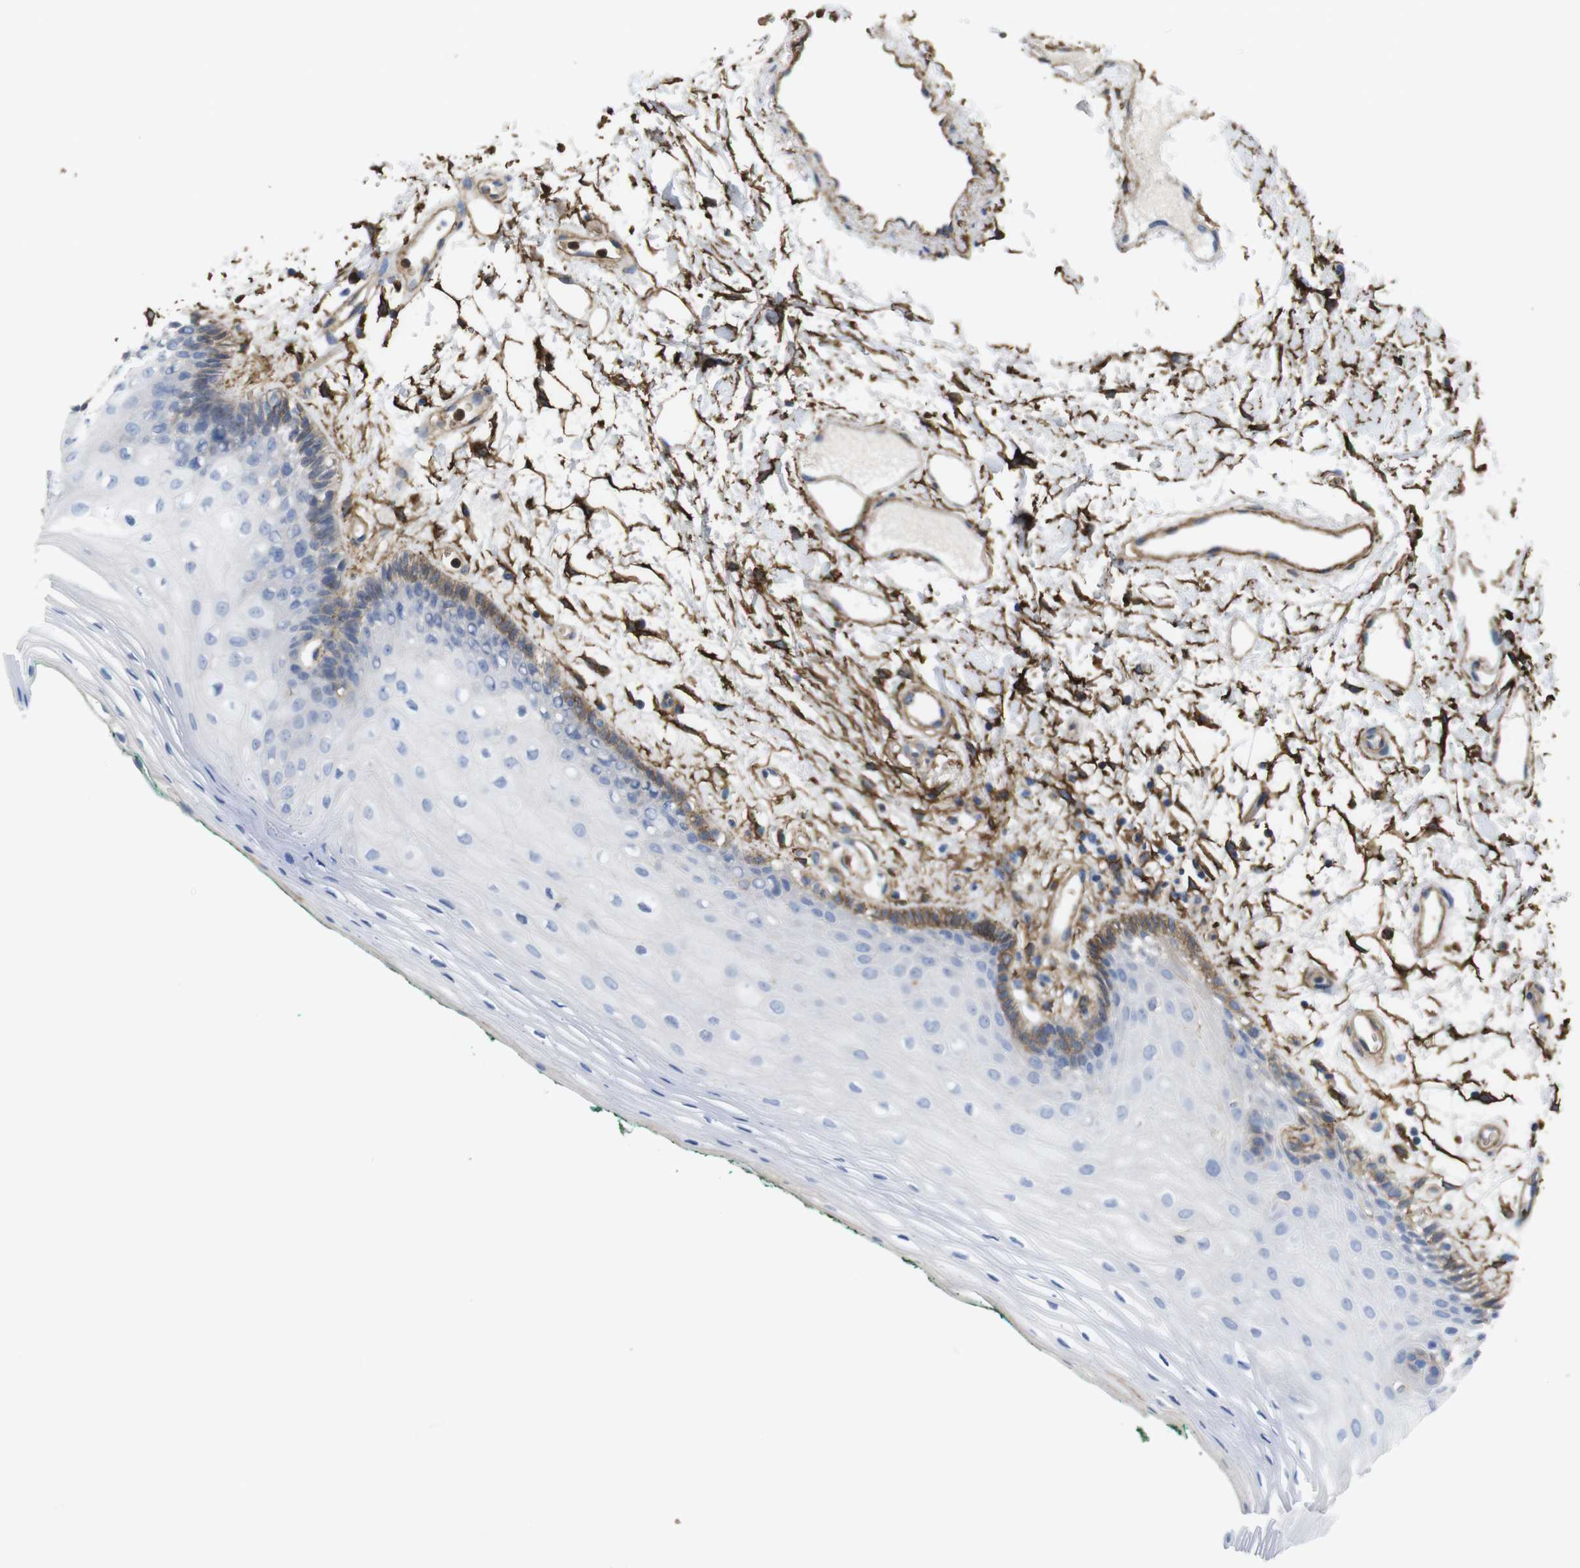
{"staining": {"intensity": "moderate", "quantity": "<25%", "location": "cytoplasmic/membranous"}, "tissue": "oral mucosa", "cell_type": "Squamous epithelial cells", "image_type": "normal", "snomed": [{"axis": "morphology", "description": "Normal tissue, NOS"}, {"axis": "topography", "description": "Skeletal muscle"}, {"axis": "topography", "description": "Oral tissue"}, {"axis": "topography", "description": "Peripheral nerve tissue"}], "caption": "Oral mucosa stained with a brown dye displays moderate cytoplasmic/membranous positive staining in approximately <25% of squamous epithelial cells.", "gene": "CYBRD1", "patient": {"sex": "female", "age": 84}}